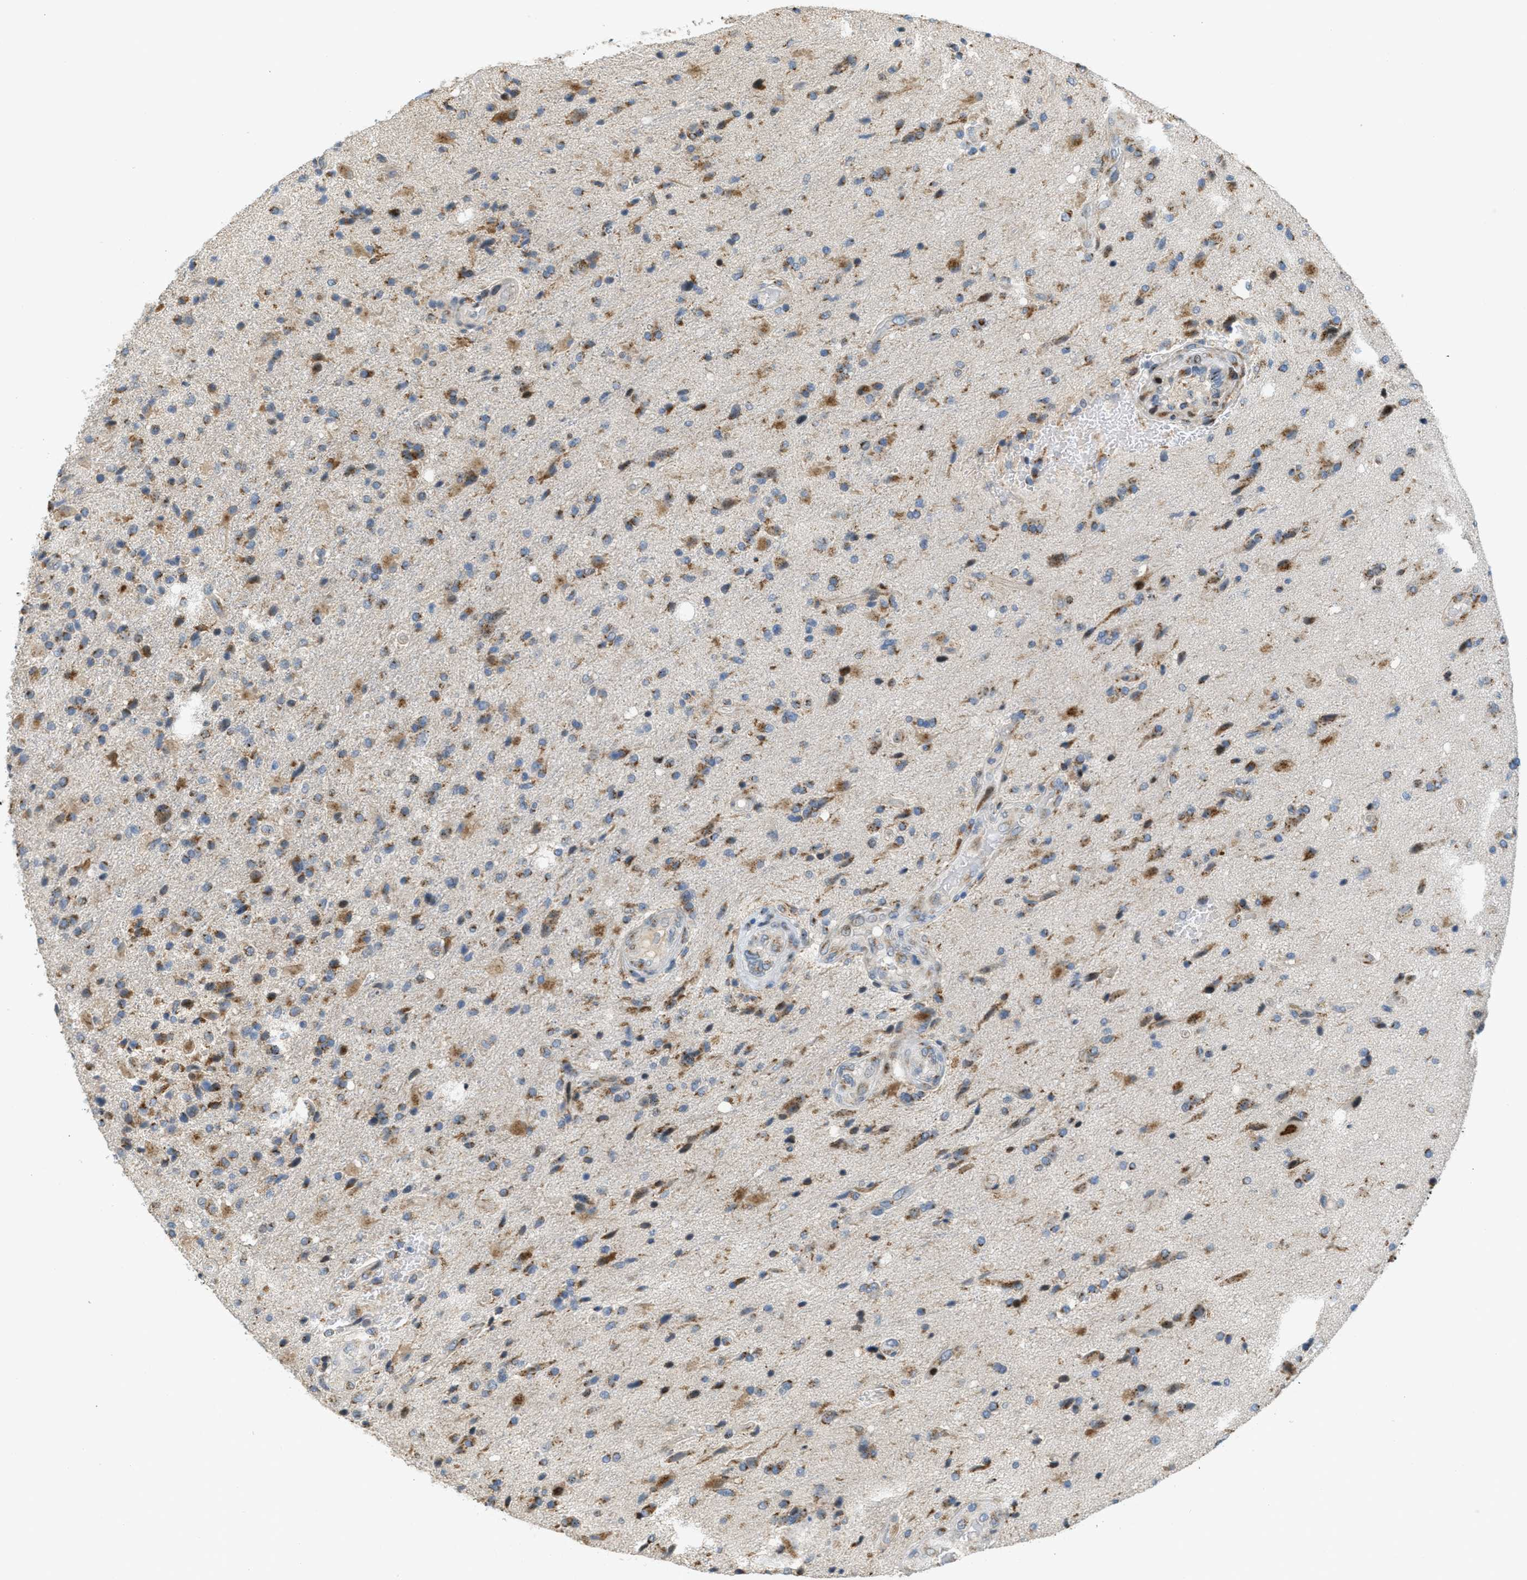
{"staining": {"intensity": "moderate", "quantity": ">75%", "location": "cytoplasmic/membranous"}, "tissue": "glioma", "cell_type": "Tumor cells", "image_type": "cancer", "snomed": [{"axis": "morphology", "description": "Glioma, malignant, High grade"}, {"axis": "topography", "description": "Brain"}], "caption": "This image demonstrates immunohistochemistry (IHC) staining of human glioma, with medium moderate cytoplasmic/membranous positivity in about >75% of tumor cells.", "gene": "ZFPL1", "patient": {"sex": "male", "age": 72}}